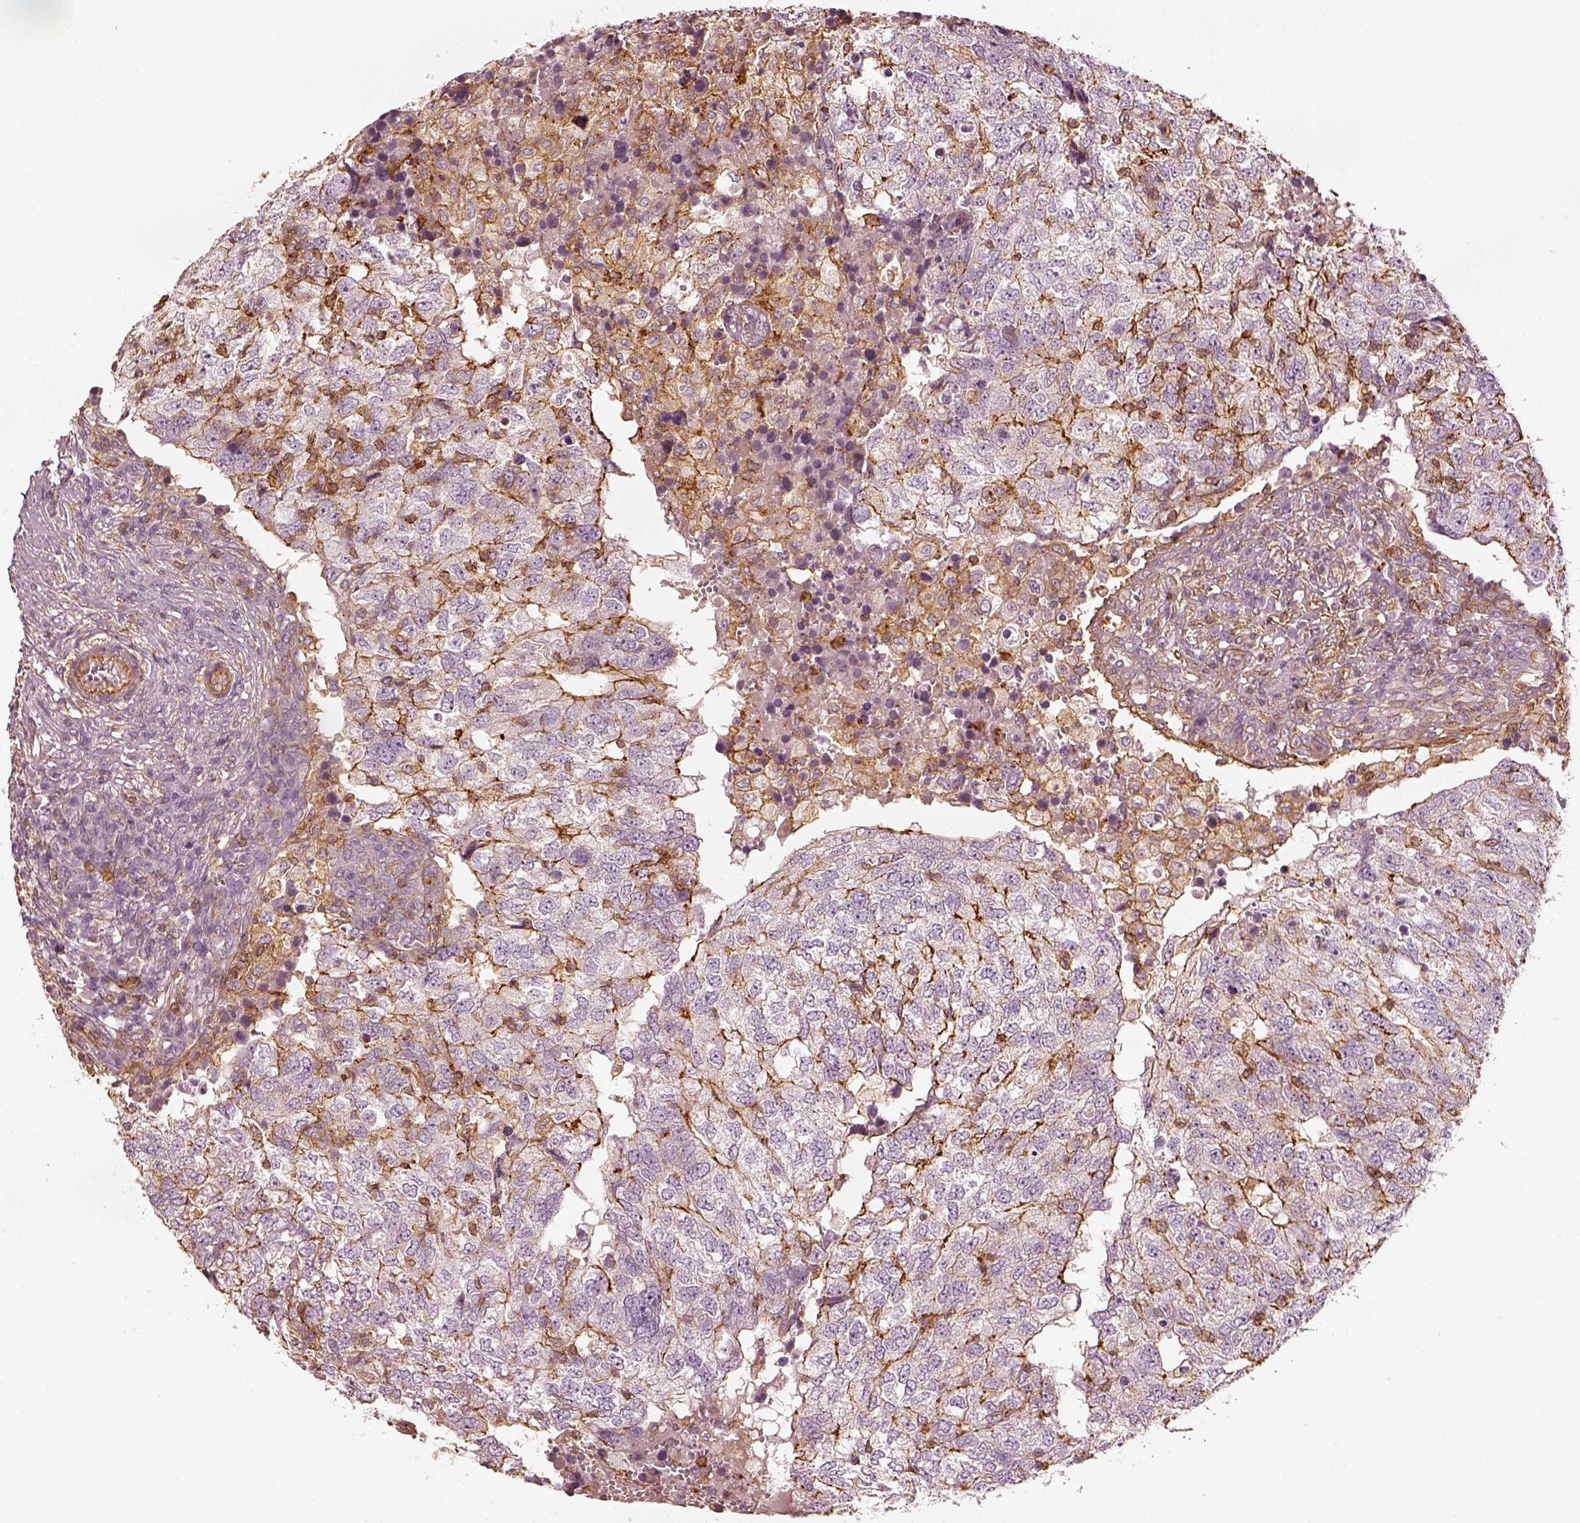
{"staining": {"intensity": "negative", "quantity": "none", "location": "none"}, "tissue": "breast cancer", "cell_type": "Tumor cells", "image_type": "cancer", "snomed": [{"axis": "morphology", "description": "Duct carcinoma"}, {"axis": "topography", "description": "Breast"}], "caption": "IHC micrograph of neoplastic tissue: human breast cancer (infiltrating ductal carcinoma) stained with DAB (3,3'-diaminobenzidine) displays no significant protein staining in tumor cells.", "gene": "ZYX", "patient": {"sex": "female", "age": 30}}